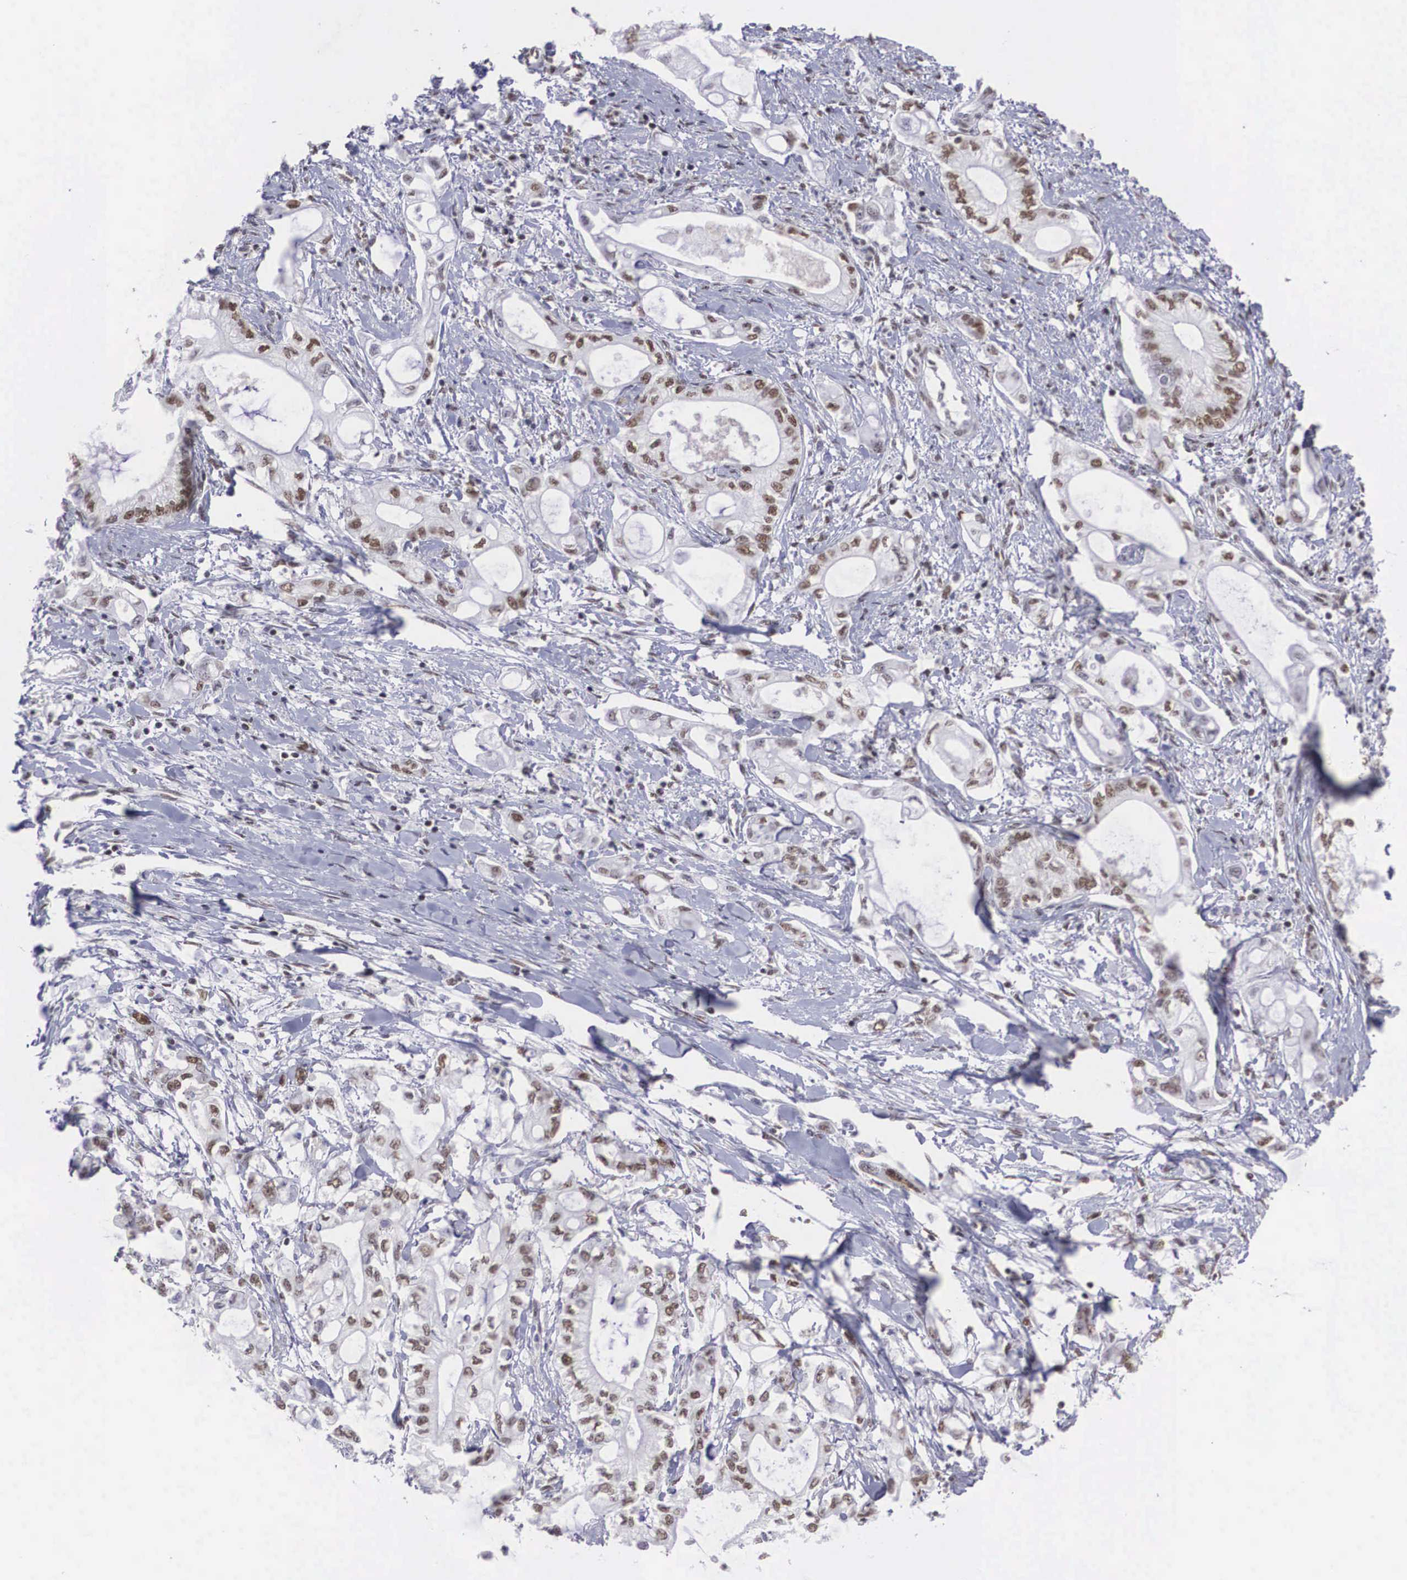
{"staining": {"intensity": "weak", "quantity": "25%-75%", "location": "nuclear"}, "tissue": "pancreatic cancer", "cell_type": "Tumor cells", "image_type": "cancer", "snomed": [{"axis": "morphology", "description": "Adenocarcinoma, NOS"}, {"axis": "topography", "description": "Pancreas"}], "caption": "Immunohistochemistry staining of pancreatic adenocarcinoma, which exhibits low levels of weak nuclear expression in about 25%-75% of tumor cells indicating weak nuclear protein expression. The staining was performed using DAB (3,3'-diaminobenzidine) (brown) for protein detection and nuclei were counterstained in hematoxylin (blue).", "gene": "CSTF2", "patient": {"sex": "male", "age": 79}}